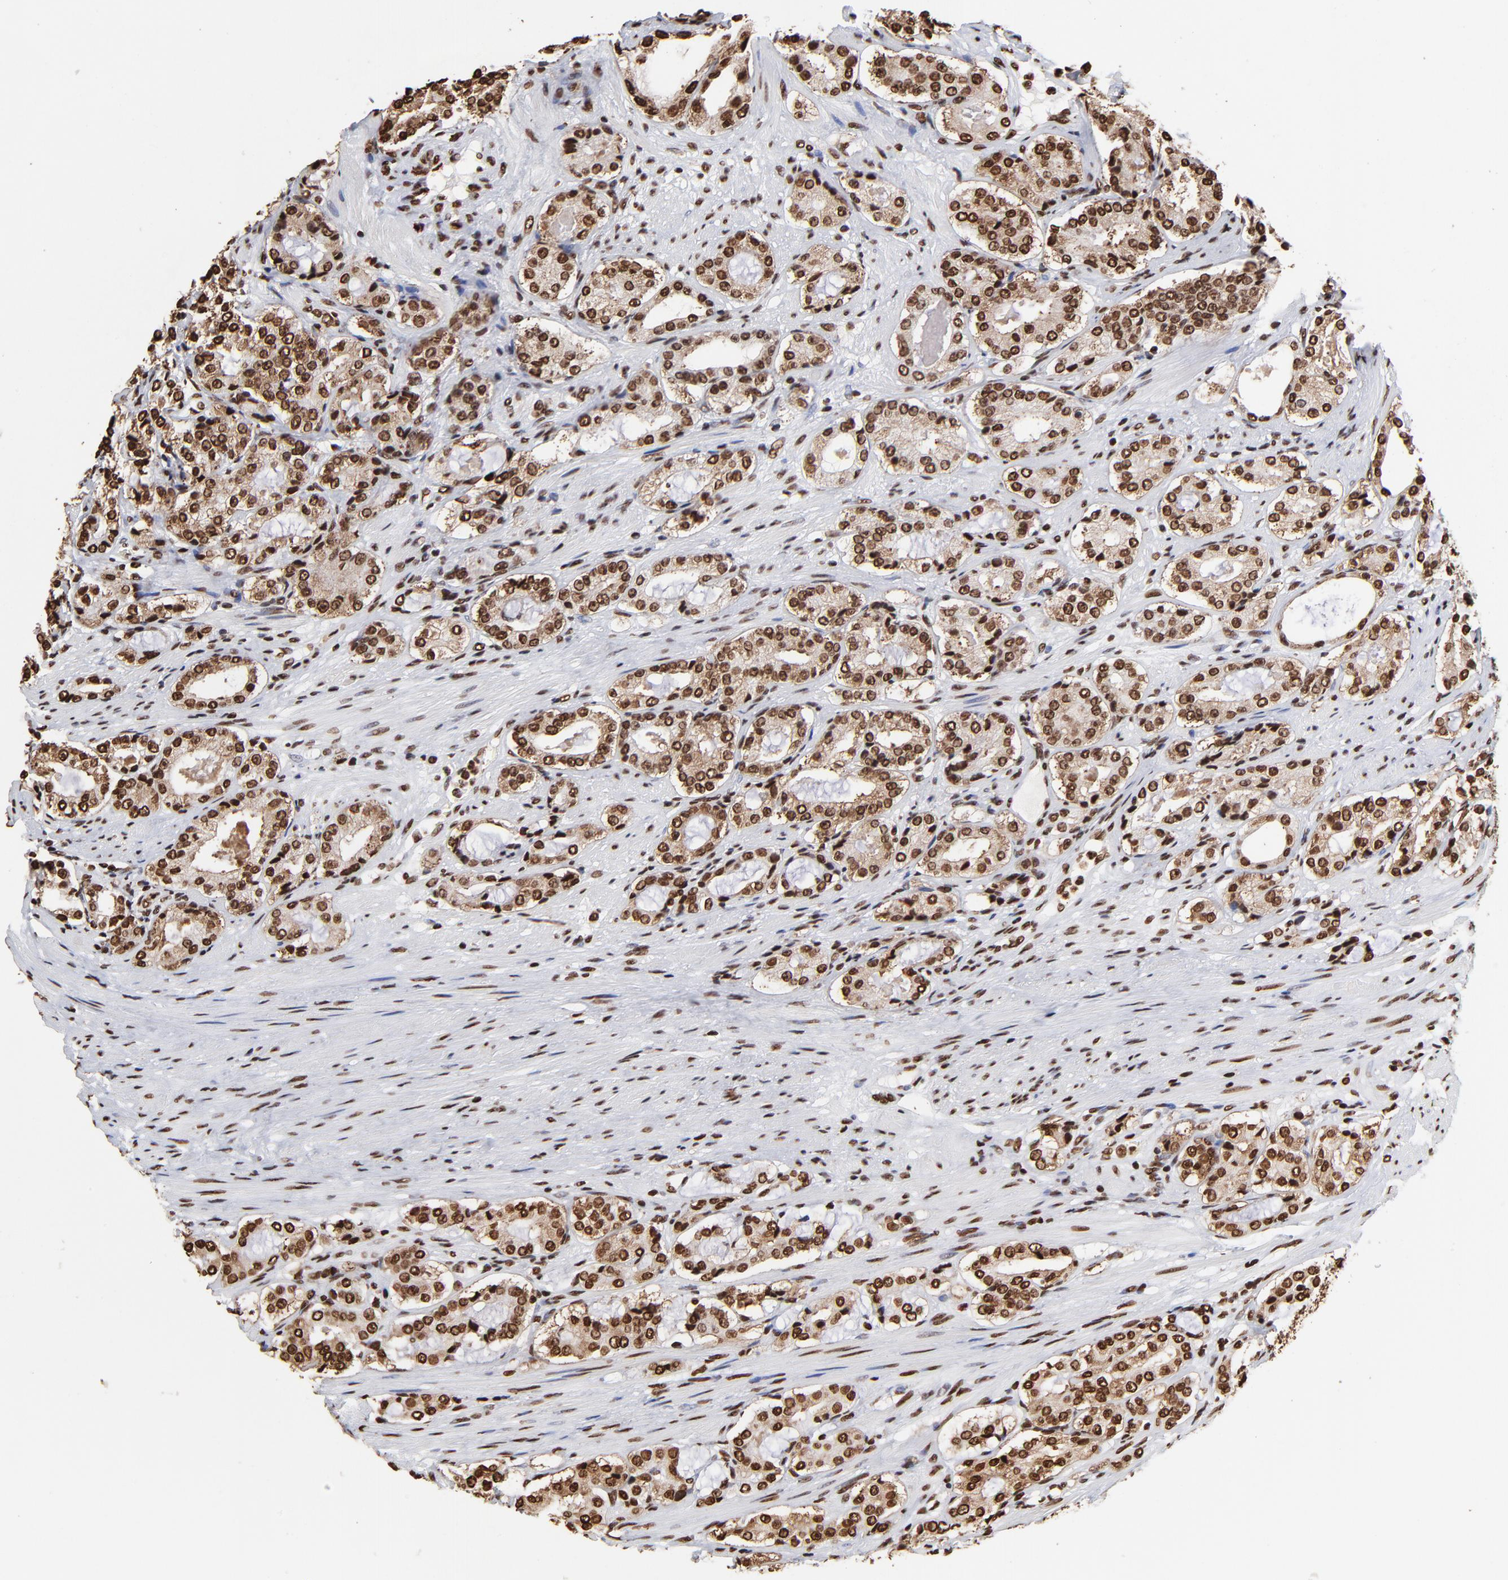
{"staining": {"intensity": "strong", "quantity": ">75%", "location": "cytoplasmic/membranous,nuclear"}, "tissue": "prostate cancer", "cell_type": "Tumor cells", "image_type": "cancer", "snomed": [{"axis": "morphology", "description": "Adenocarcinoma, High grade"}, {"axis": "topography", "description": "Prostate"}], "caption": "Immunohistochemistry (IHC) of human adenocarcinoma (high-grade) (prostate) shows high levels of strong cytoplasmic/membranous and nuclear positivity in about >75% of tumor cells.", "gene": "ZNF544", "patient": {"sex": "male", "age": 72}}